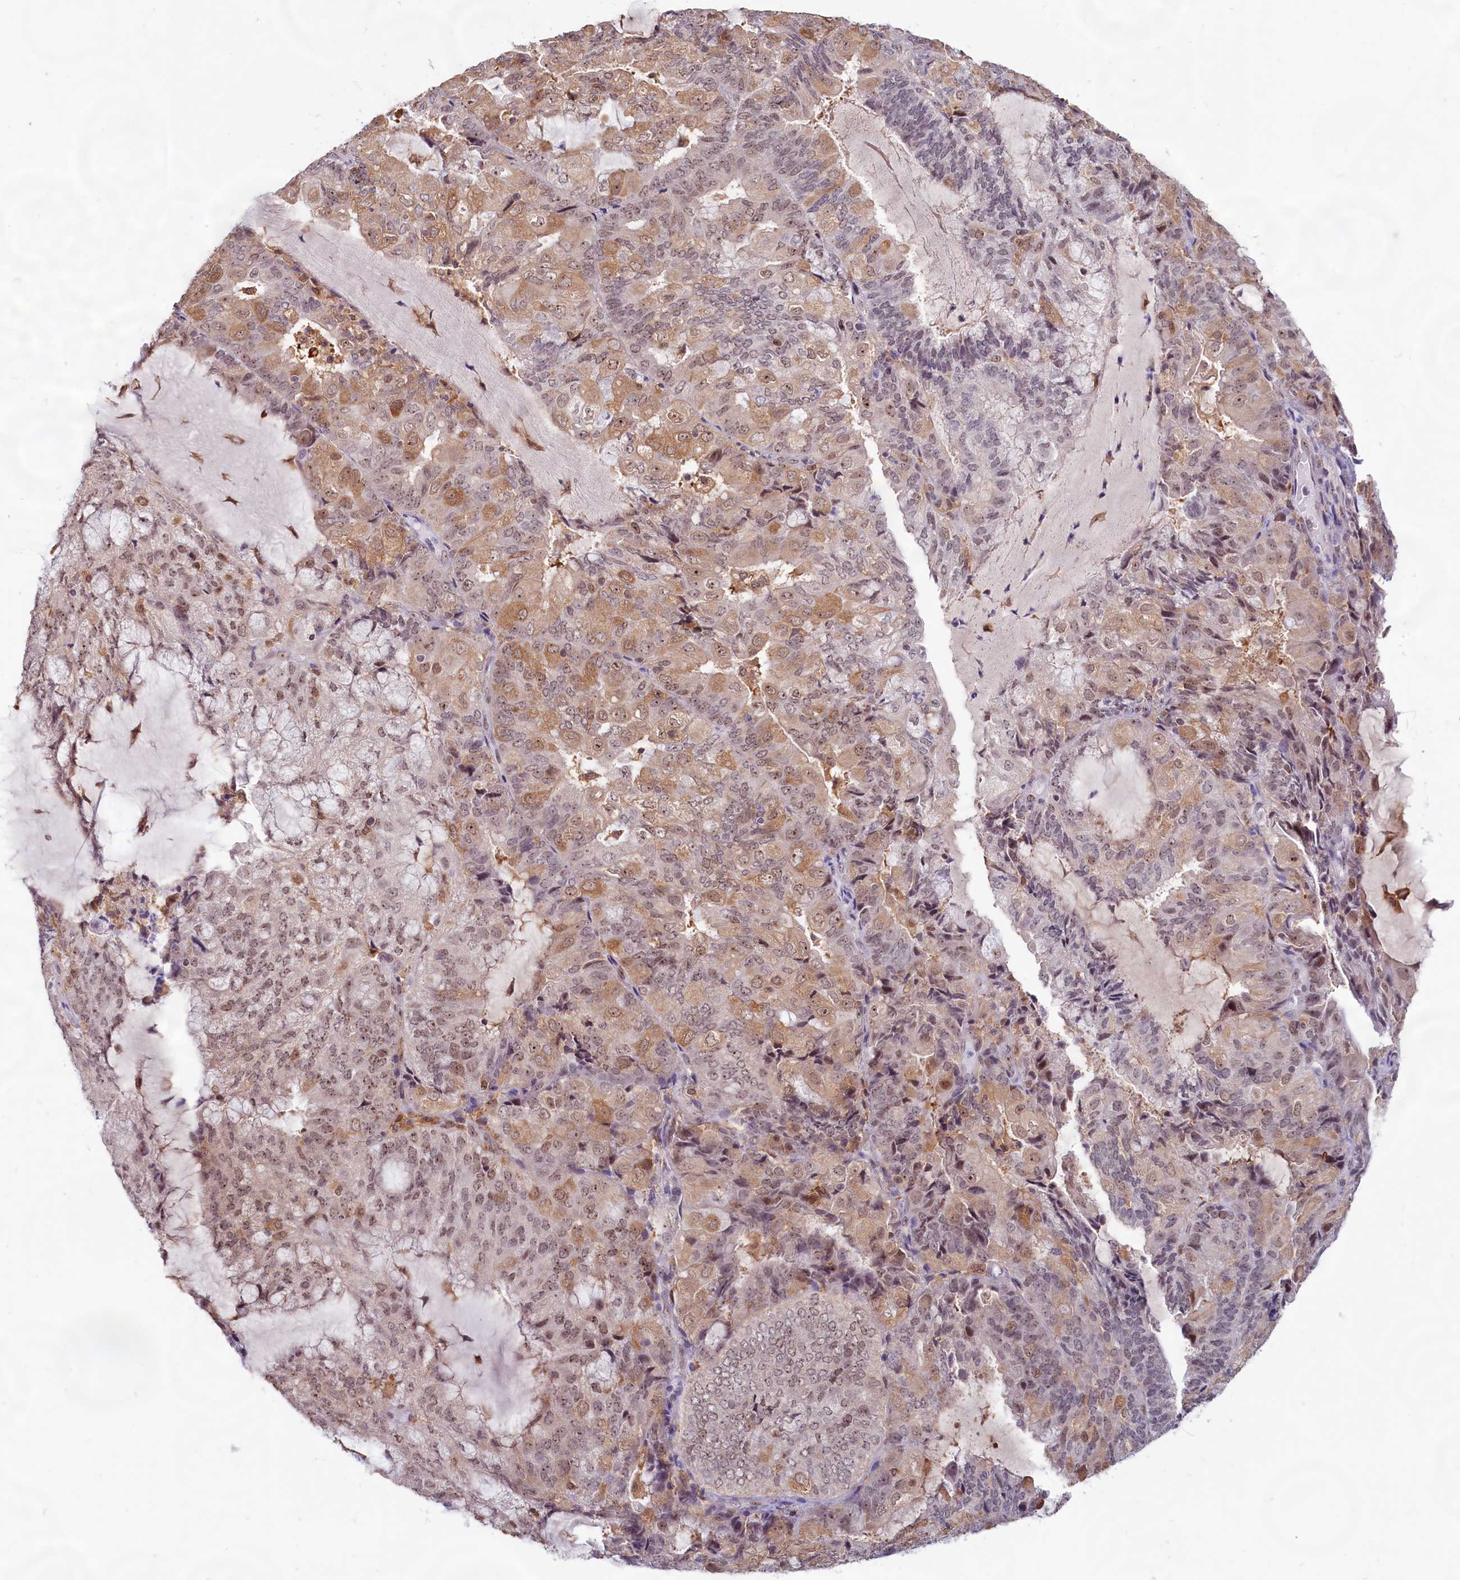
{"staining": {"intensity": "moderate", "quantity": ">75%", "location": "cytoplasmic/membranous,nuclear"}, "tissue": "endometrial cancer", "cell_type": "Tumor cells", "image_type": "cancer", "snomed": [{"axis": "morphology", "description": "Adenocarcinoma, NOS"}, {"axis": "topography", "description": "Endometrium"}], "caption": "Immunohistochemical staining of adenocarcinoma (endometrial) shows moderate cytoplasmic/membranous and nuclear protein staining in approximately >75% of tumor cells. The staining is performed using DAB brown chromogen to label protein expression. The nuclei are counter-stained blue using hematoxylin.", "gene": "C1D", "patient": {"sex": "female", "age": 81}}